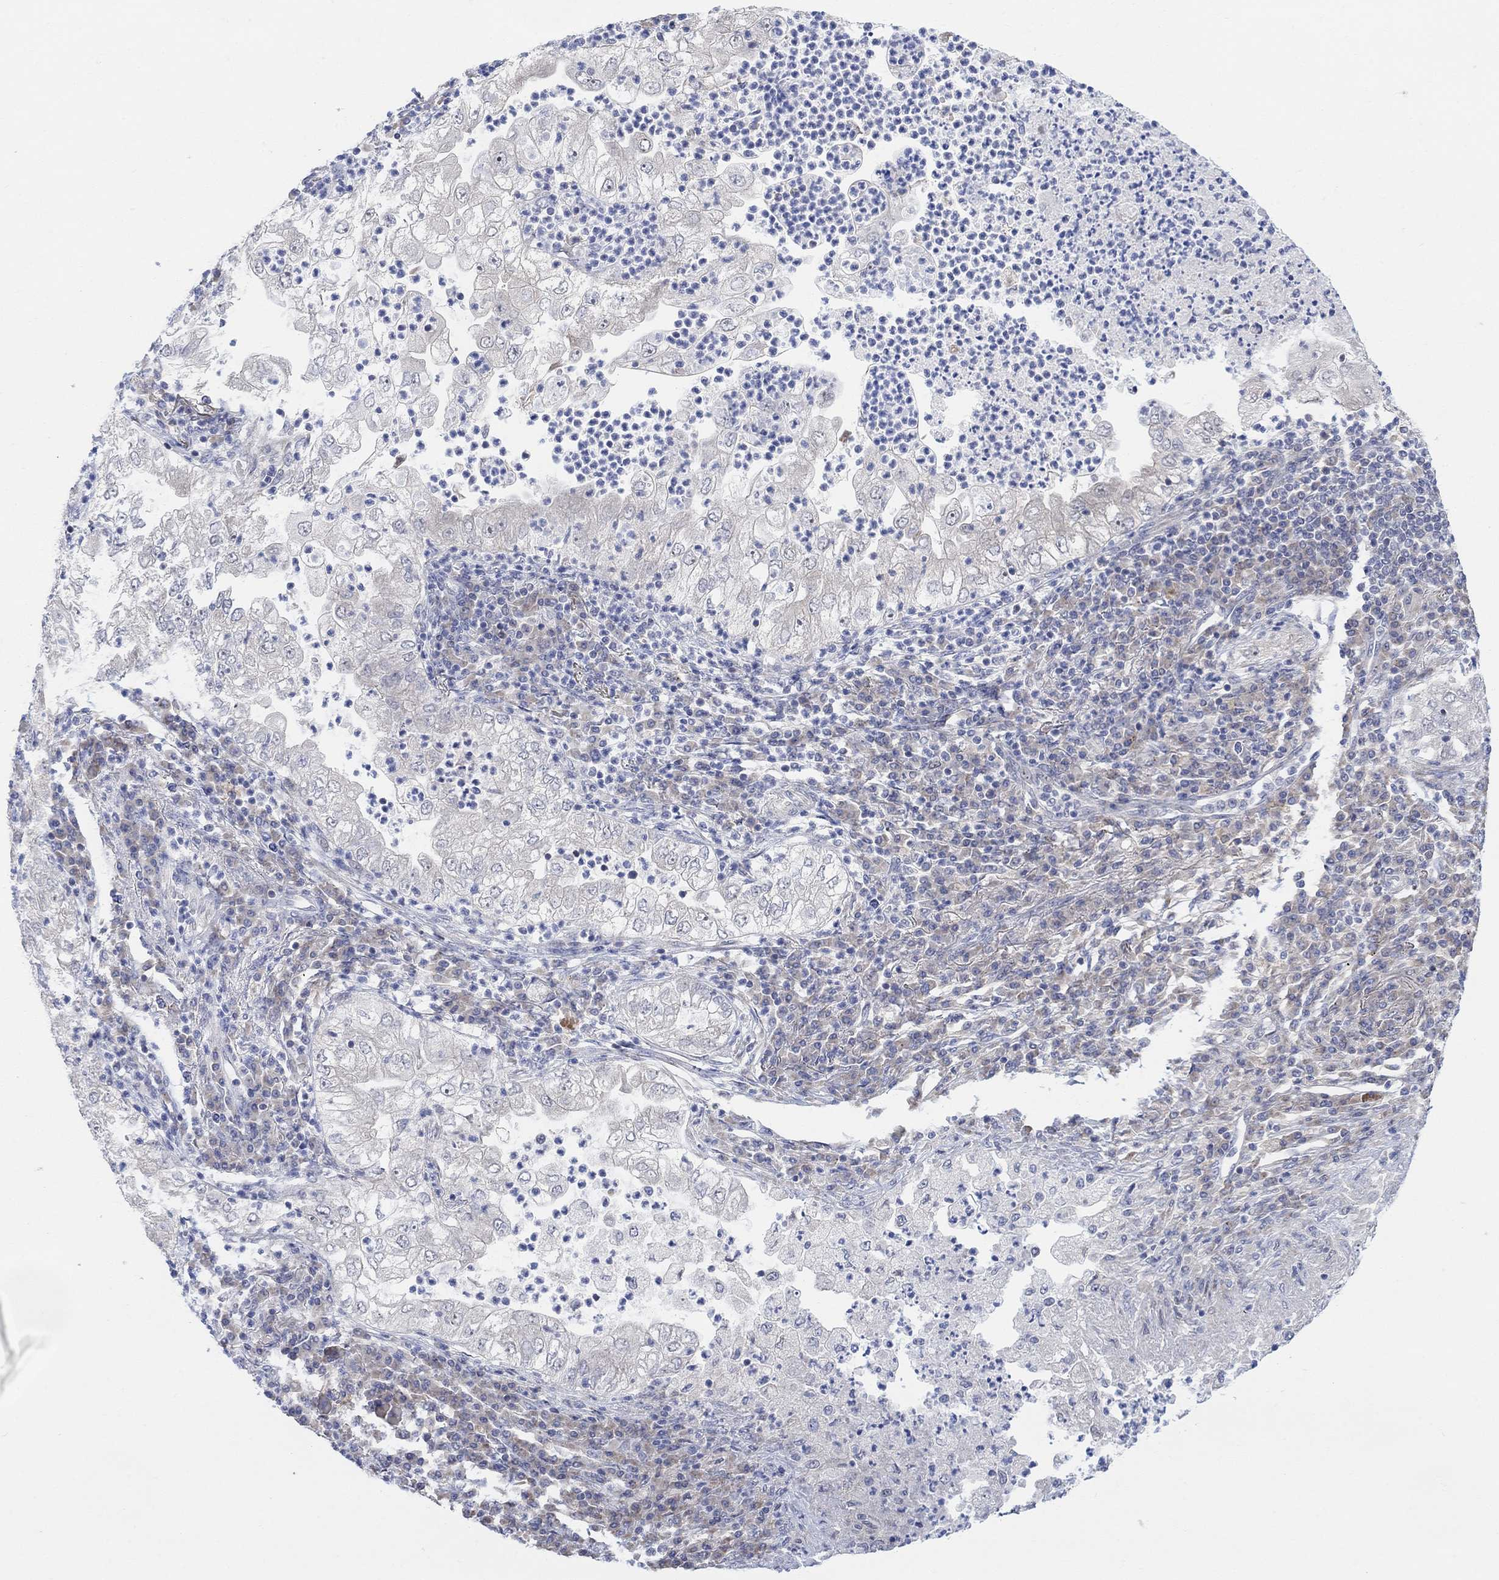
{"staining": {"intensity": "negative", "quantity": "none", "location": "none"}, "tissue": "lung cancer", "cell_type": "Tumor cells", "image_type": "cancer", "snomed": [{"axis": "morphology", "description": "Adenocarcinoma, NOS"}, {"axis": "topography", "description": "Lung"}], "caption": "Immunohistochemical staining of human lung cancer shows no significant expression in tumor cells.", "gene": "CNTF", "patient": {"sex": "female", "age": 73}}